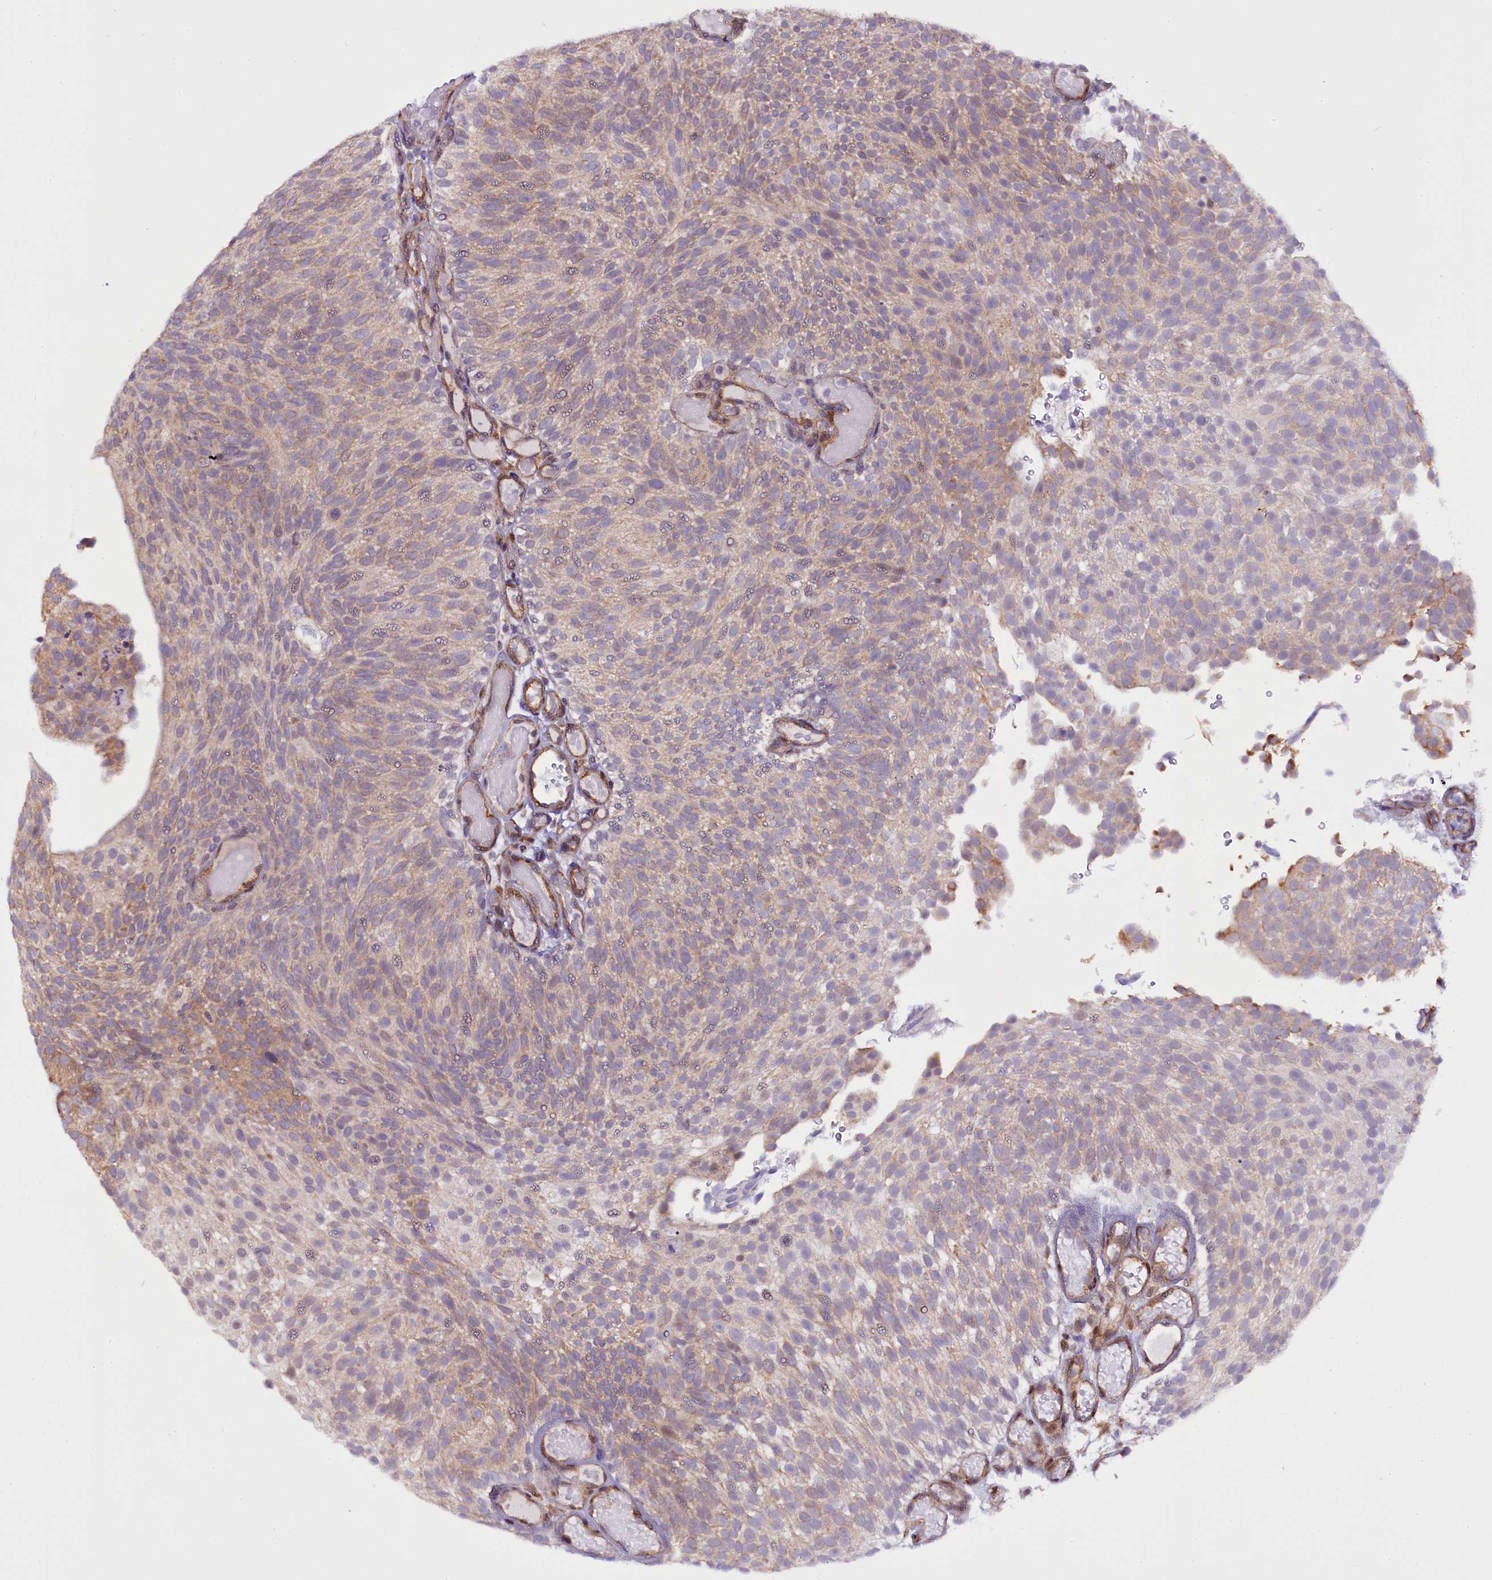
{"staining": {"intensity": "weak", "quantity": "25%-75%", "location": "cytoplasmic/membranous"}, "tissue": "urothelial cancer", "cell_type": "Tumor cells", "image_type": "cancer", "snomed": [{"axis": "morphology", "description": "Urothelial carcinoma, Low grade"}, {"axis": "topography", "description": "Urinary bladder"}], "caption": "Immunohistochemistry staining of urothelial cancer, which exhibits low levels of weak cytoplasmic/membranous staining in about 25%-75% of tumor cells indicating weak cytoplasmic/membranous protein staining. The staining was performed using DAB (brown) for protein detection and nuclei were counterstained in hematoxylin (blue).", "gene": "UACA", "patient": {"sex": "male", "age": 78}}